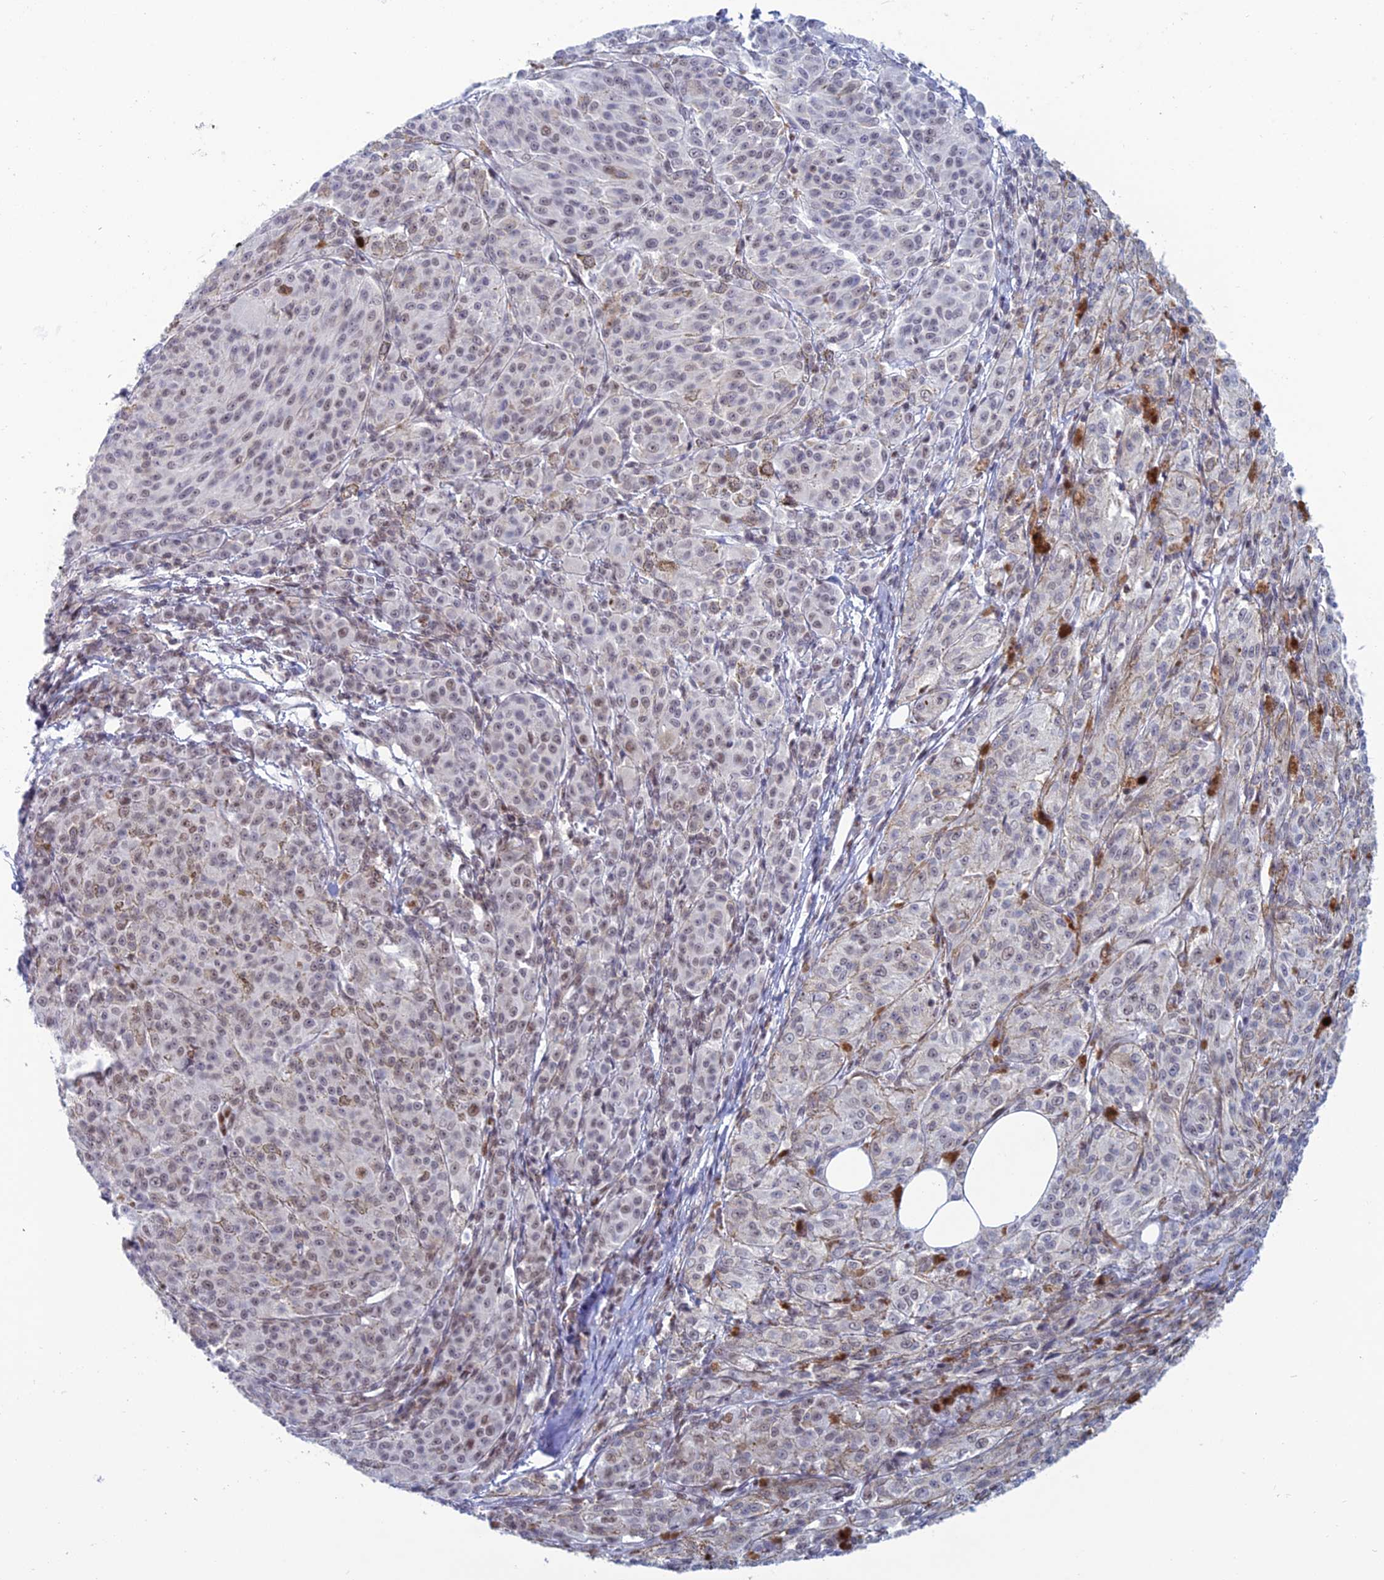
{"staining": {"intensity": "weak", "quantity": "25%-75%", "location": "nuclear"}, "tissue": "melanoma", "cell_type": "Tumor cells", "image_type": "cancer", "snomed": [{"axis": "morphology", "description": "Malignant melanoma, NOS"}, {"axis": "topography", "description": "Skin"}], "caption": "Protein analysis of malignant melanoma tissue reveals weak nuclear staining in approximately 25%-75% of tumor cells.", "gene": "NOL4L", "patient": {"sex": "female", "age": 52}}